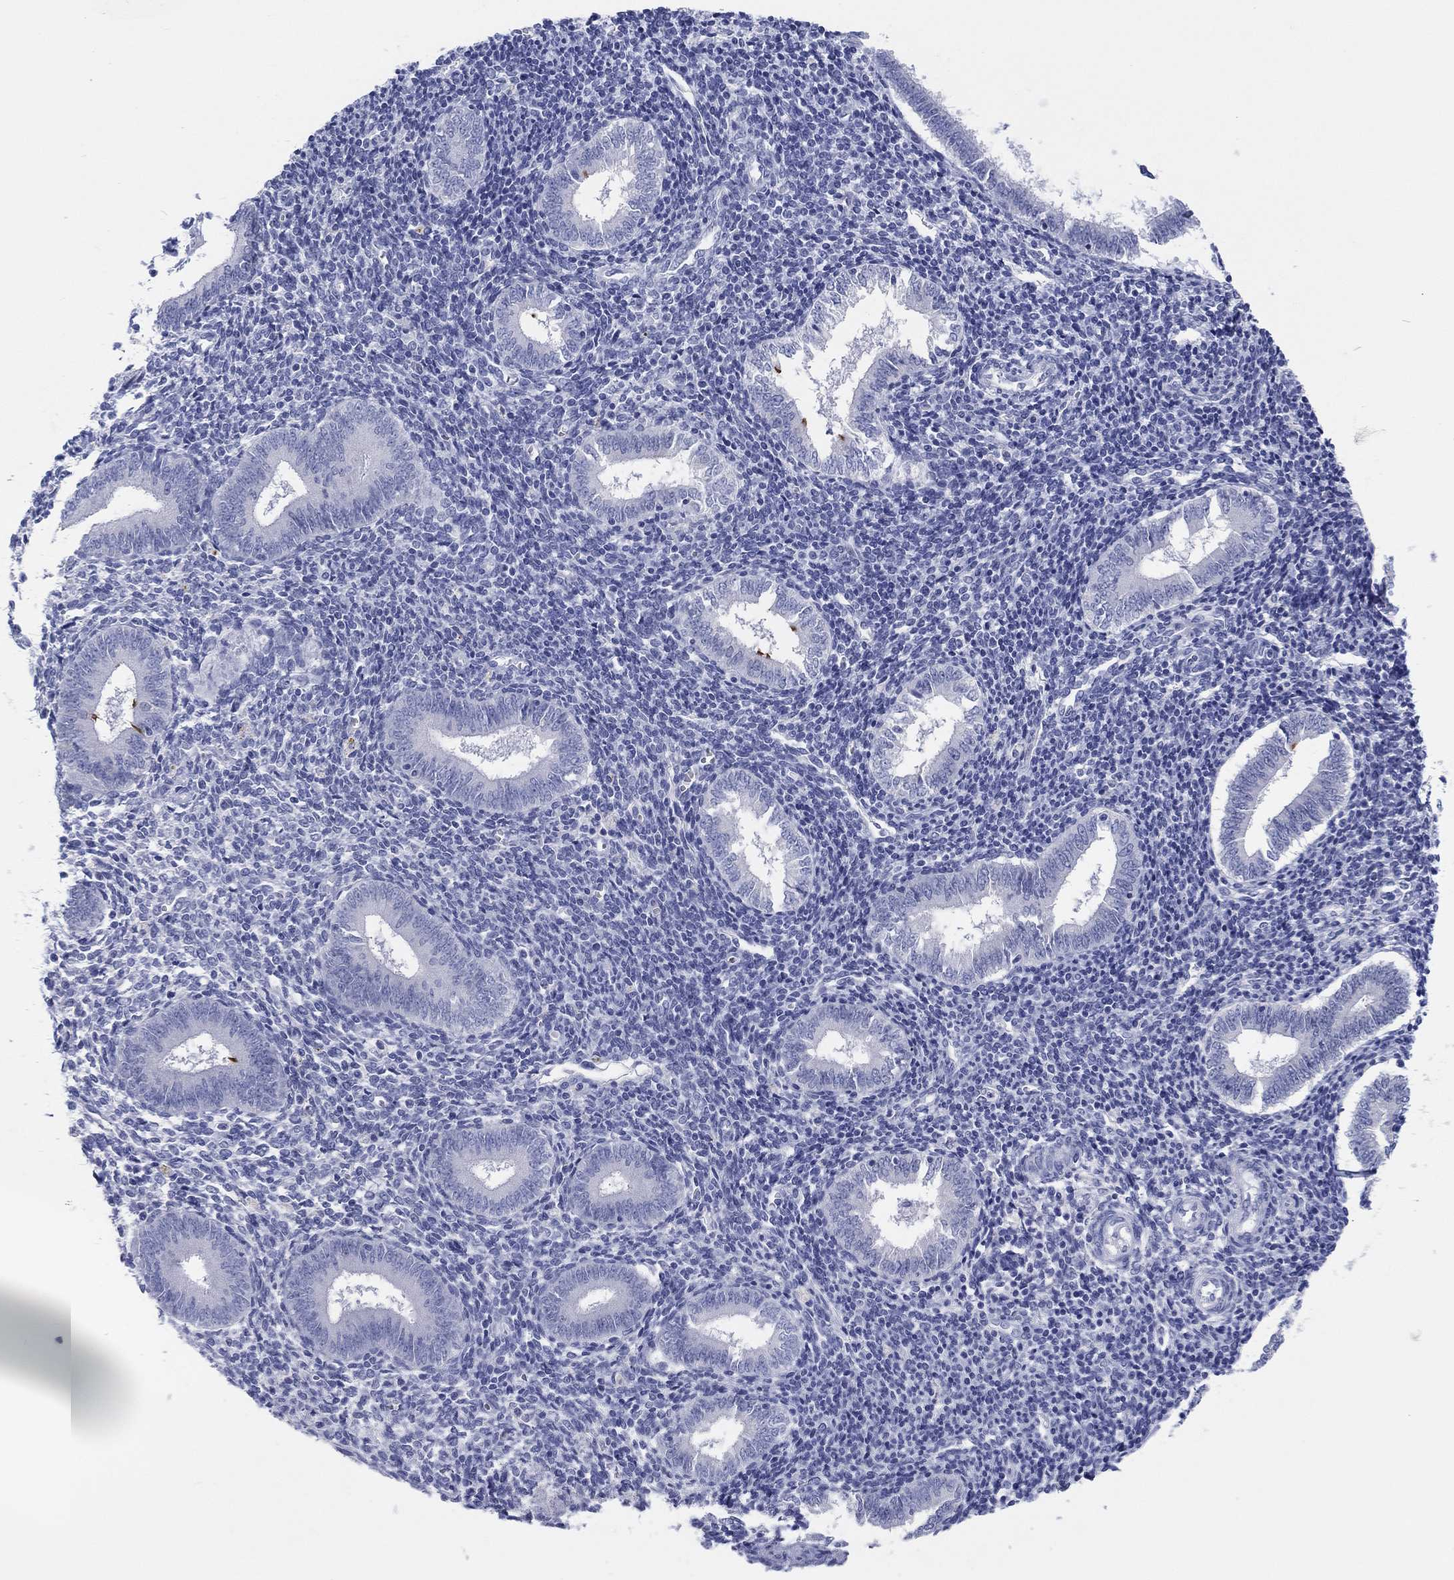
{"staining": {"intensity": "negative", "quantity": "none", "location": "none"}, "tissue": "endometrium", "cell_type": "Cells in endometrial stroma", "image_type": "normal", "snomed": [{"axis": "morphology", "description": "Normal tissue, NOS"}, {"axis": "topography", "description": "Endometrium"}], "caption": "IHC histopathology image of normal human endometrium stained for a protein (brown), which displays no staining in cells in endometrial stroma.", "gene": "ERICH3", "patient": {"sex": "female", "age": 25}}